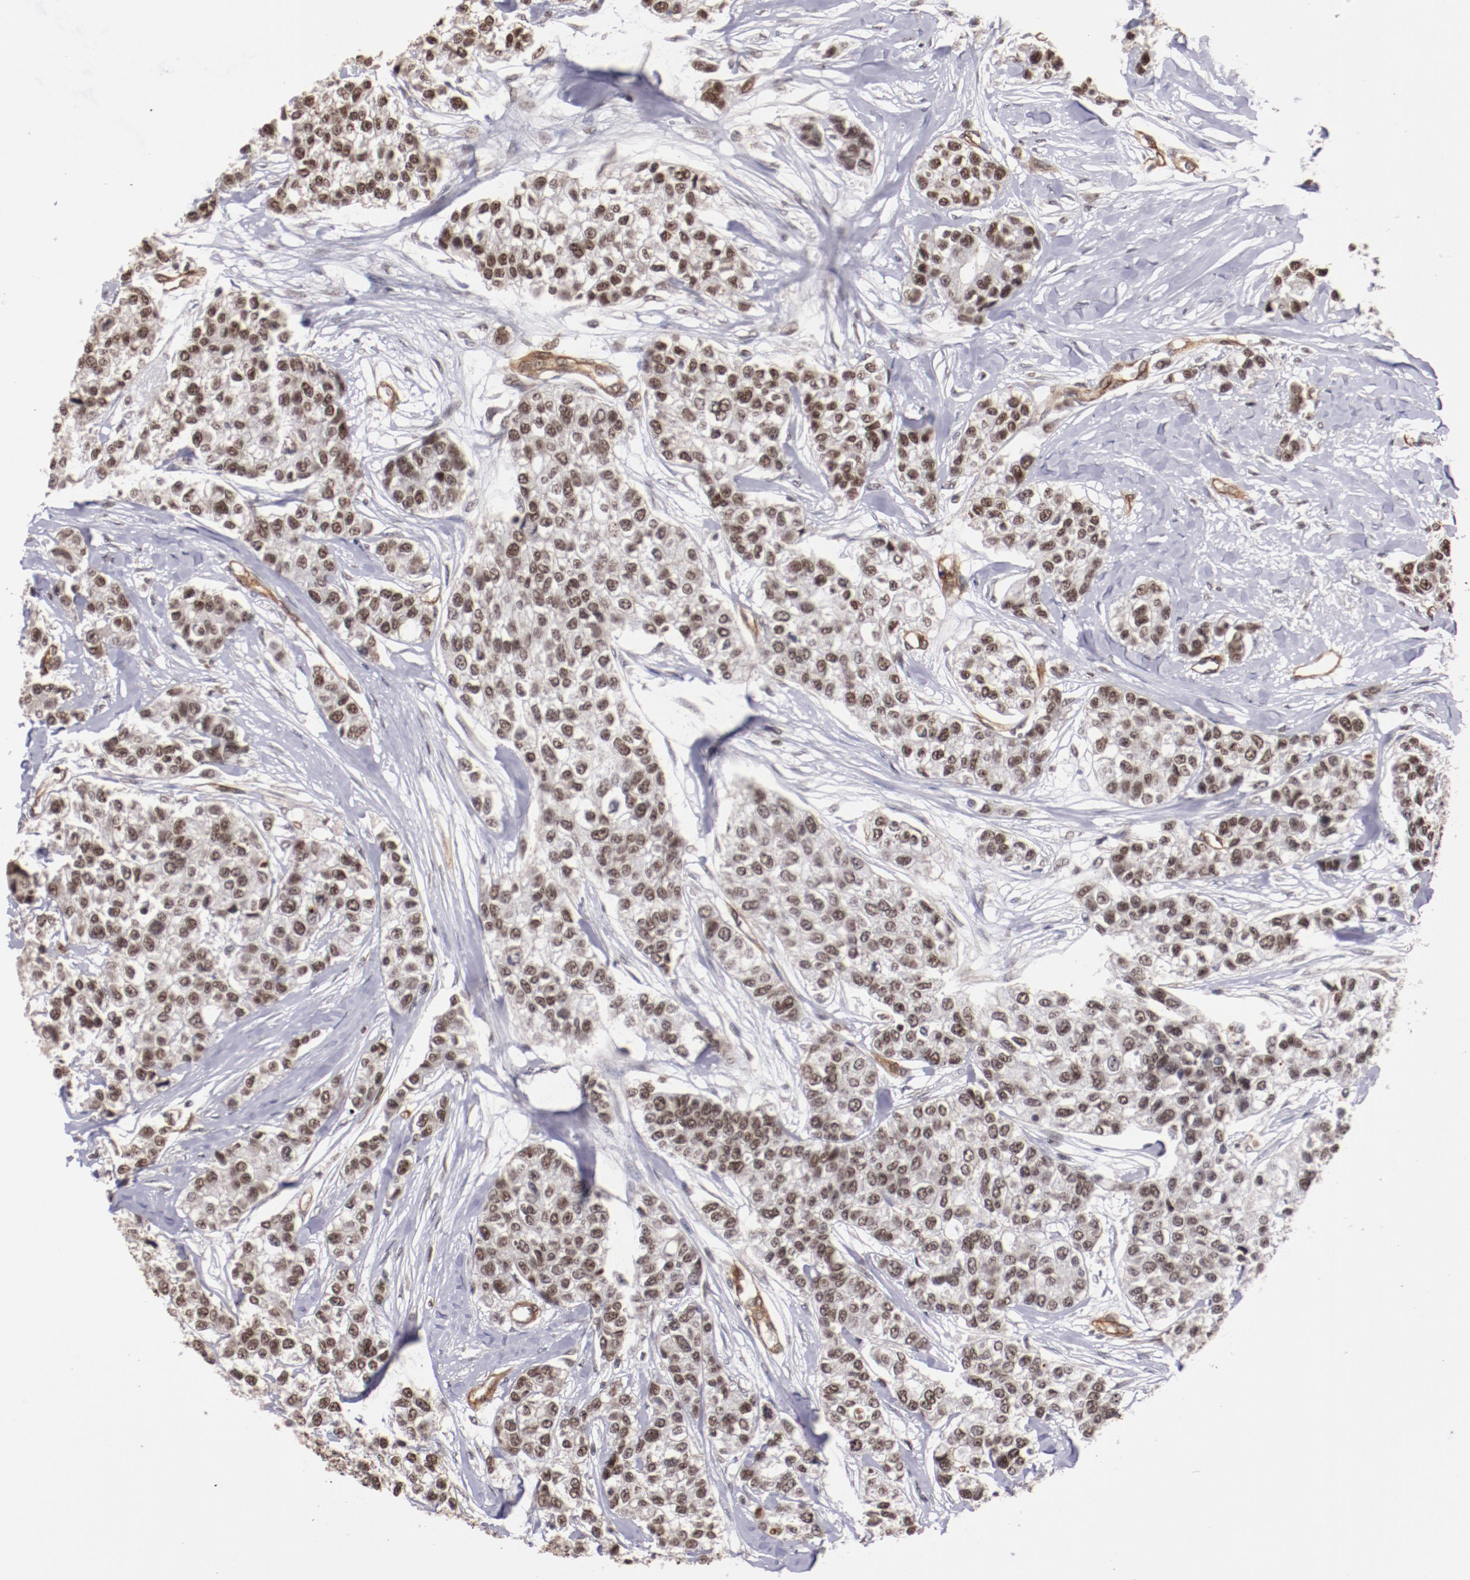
{"staining": {"intensity": "moderate", "quantity": ">75%", "location": "nuclear"}, "tissue": "breast cancer", "cell_type": "Tumor cells", "image_type": "cancer", "snomed": [{"axis": "morphology", "description": "Duct carcinoma"}, {"axis": "topography", "description": "Breast"}], "caption": "Breast cancer stained with a brown dye shows moderate nuclear positive expression in approximately >75% of tumor cells.", "gene": "STAG2", "patient": {"sex": "female", "age": 51}}